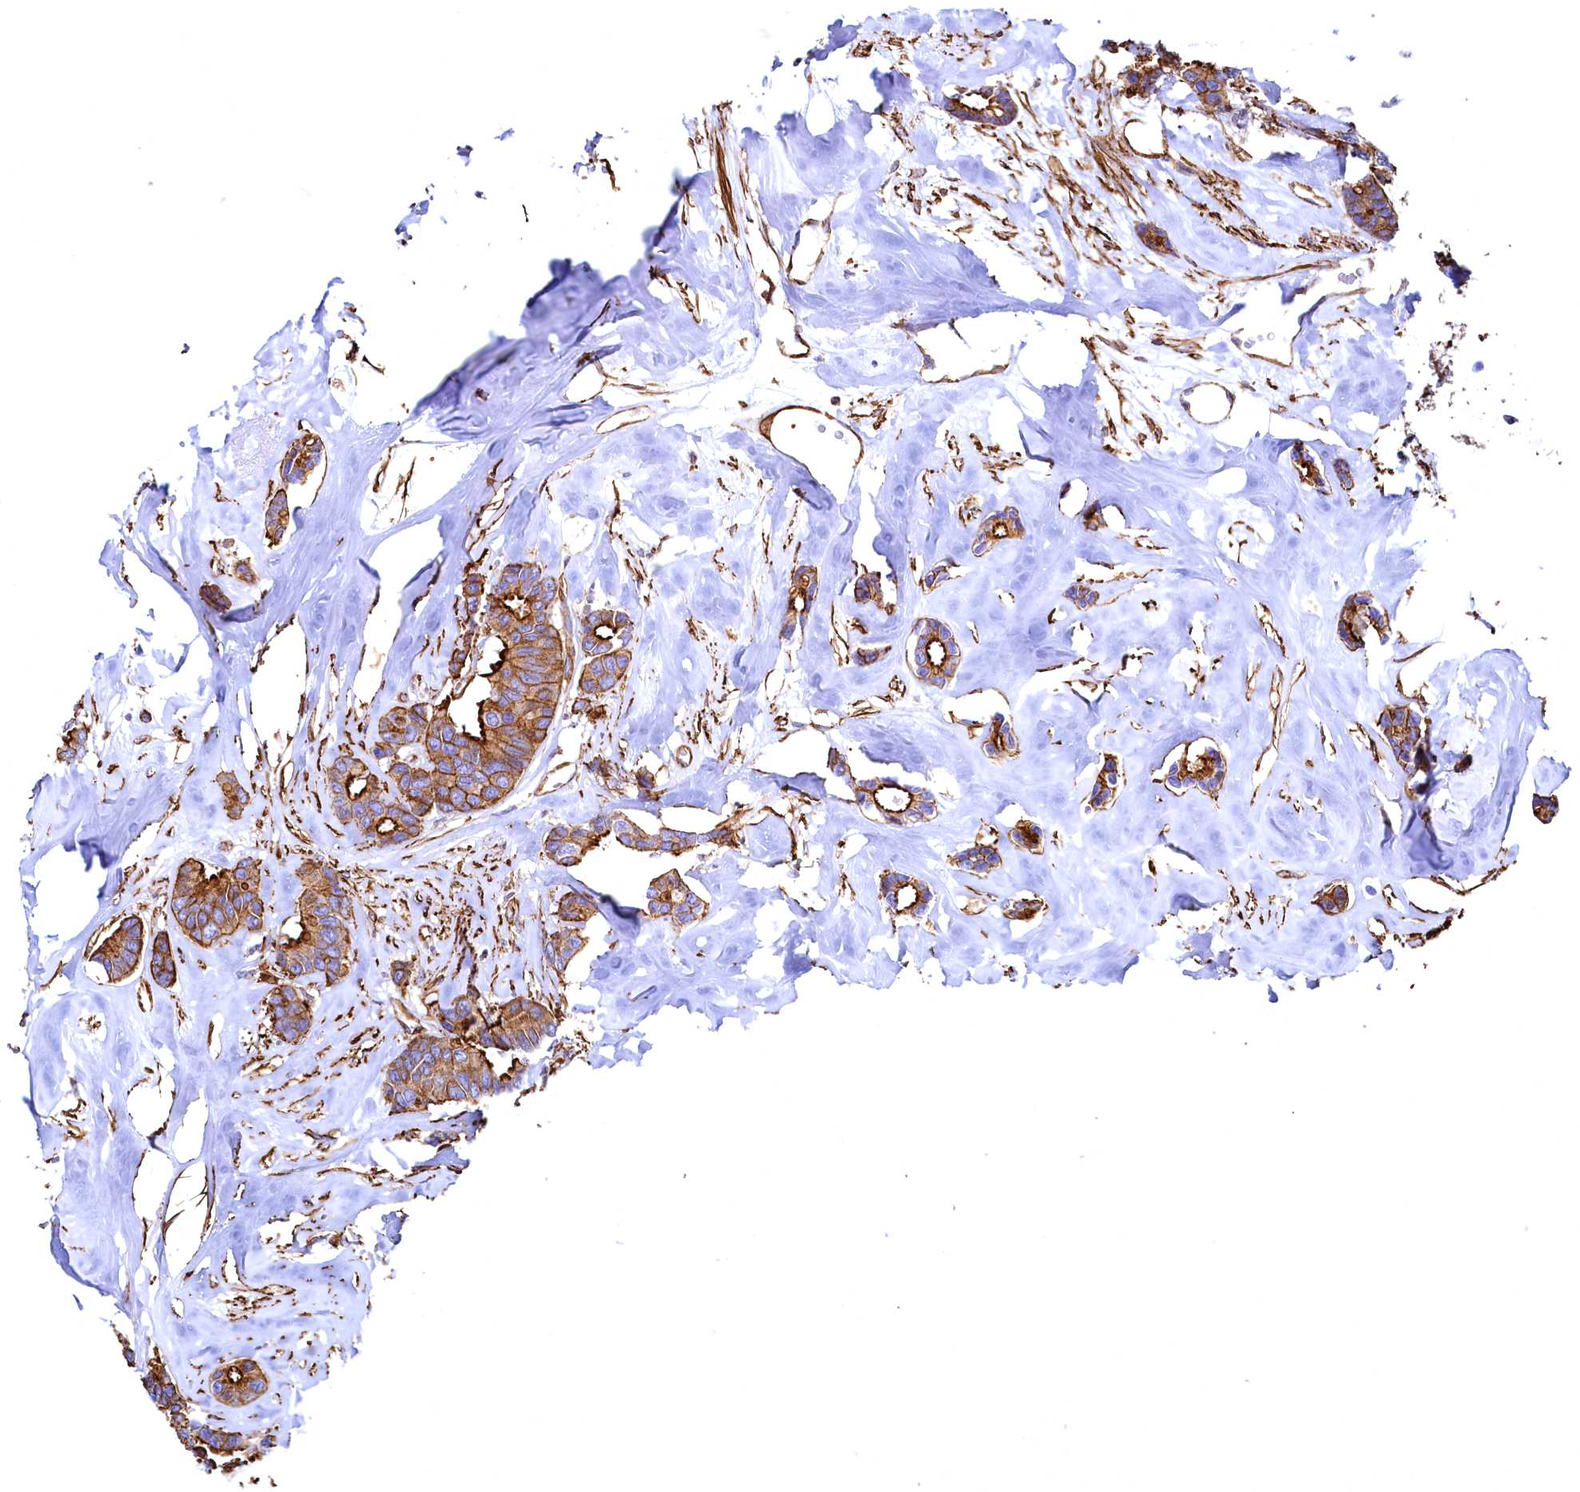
{"staining": {"intensity": "strong", "quantity": ">75%", "location": "cytoplasmic/membranous"}, "tissue": "breast cancer", "cell_type": "Tumor cells", "image_type": "cancer", "snomed": [{"axis": "morphology", "description": "Duct carcinoma"}, {"axis": "topography", "description": "Breast"}], "caption": "There is high levels of strong cytoplasmic/membranous staining in tumor cells of breast cancer, as demonstrated by immunohistochemical staining (brown color).", "gene": "THBS1", "patient": {"sex": "female", "age": 87}}